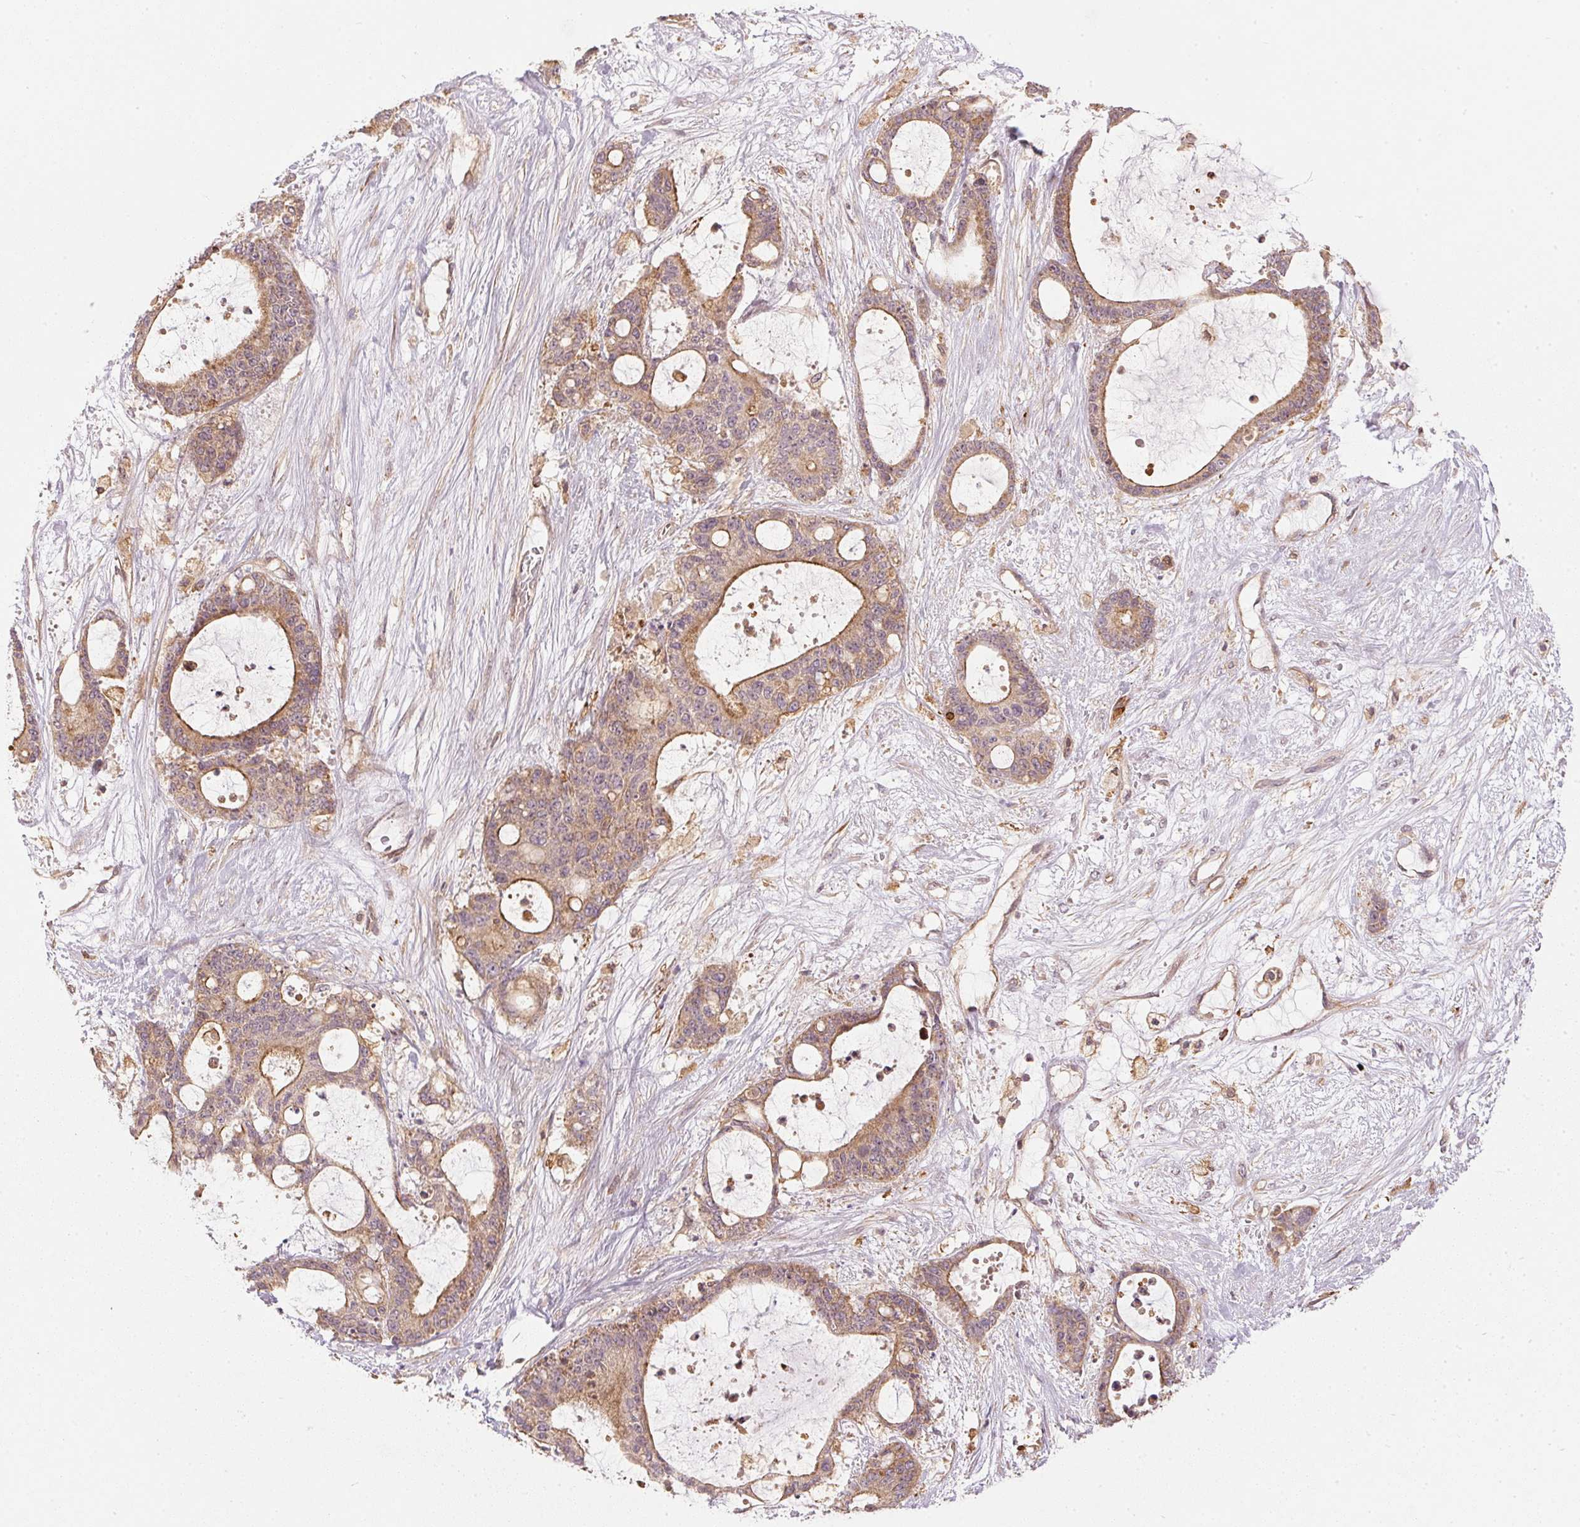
{"staining": {"intensity": "weak", "quantity": ">75%", "location": "cytoplasmic/membranous"}, "tissue": "liver cancer", "cell_type": "Tumor cells", "image_type": "cancer", "snomed": [{"axis": "morphology", "description": "Normal tissue, NOS"}, {"axis": "morphology", "description": "Cholangiocarcinoma"}, {"axis": "topography", "description": "Liver"}, {"axis": "topography", "description": "Peripheral nerve tissue"}], "caption": "Approximately >75% of tumor cells in human liver cholangiocarcinoma display weak cytoplasmic/membranous protein positivity as visualized by brown immunohistochemical staining.", "gene": "NADK2", "patient": {"sex": "female", "age": 73}}